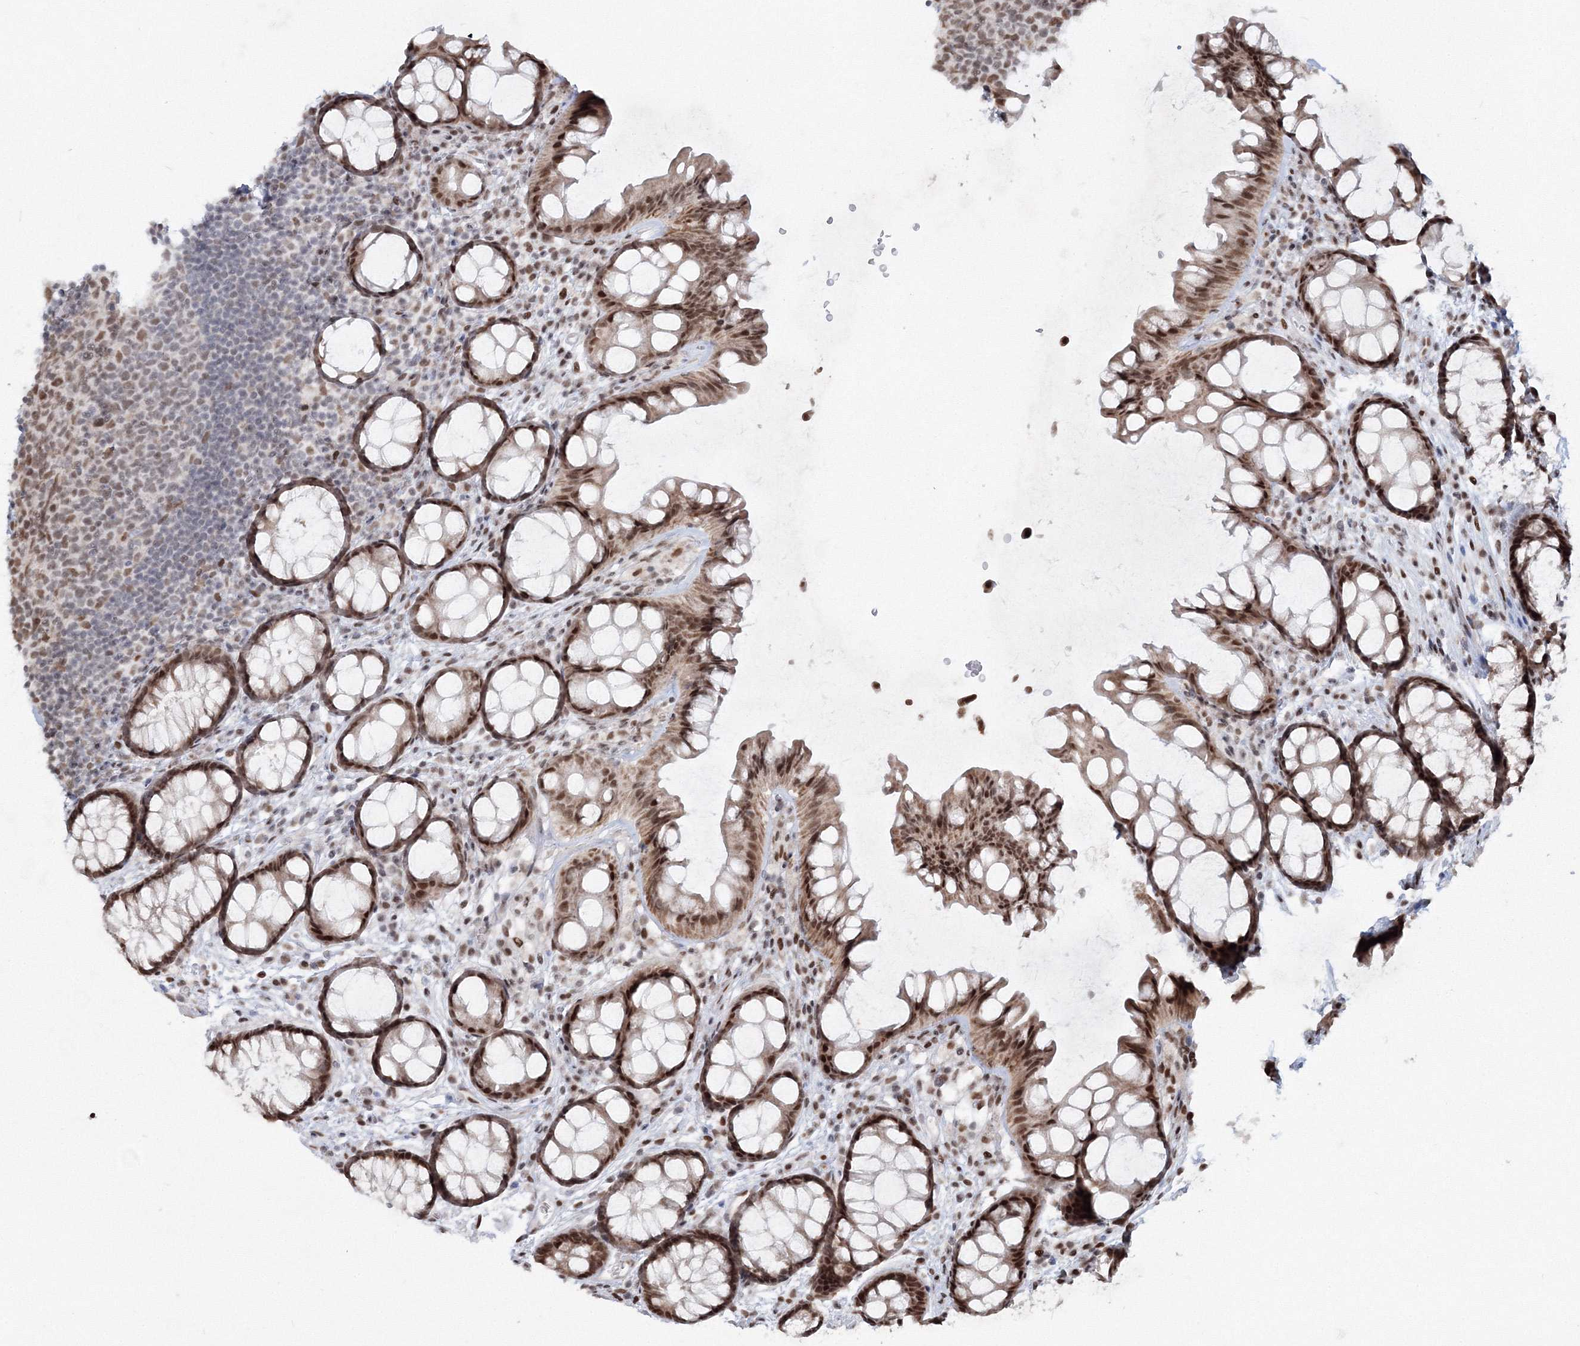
{"staining": {"intensity": "moderate", "quantity": ">75%", "location": "nuclear"}, "tissue": "colon", "cell_type": "Endothelial cells", "image_type": "normal", "snomed": [{"axis": "morphology", "description": "Normal tissue, NOS"}, {"axis": "topography", "description": "Colon"}], "caption": "Immunohistochemical staining of unremarkable human colon displays medium levels of moderate nuclear staining in approximately >75% of endothelial cells.", "gene": "C3orf33", "patient": {"sex": "female", "age": 82}}